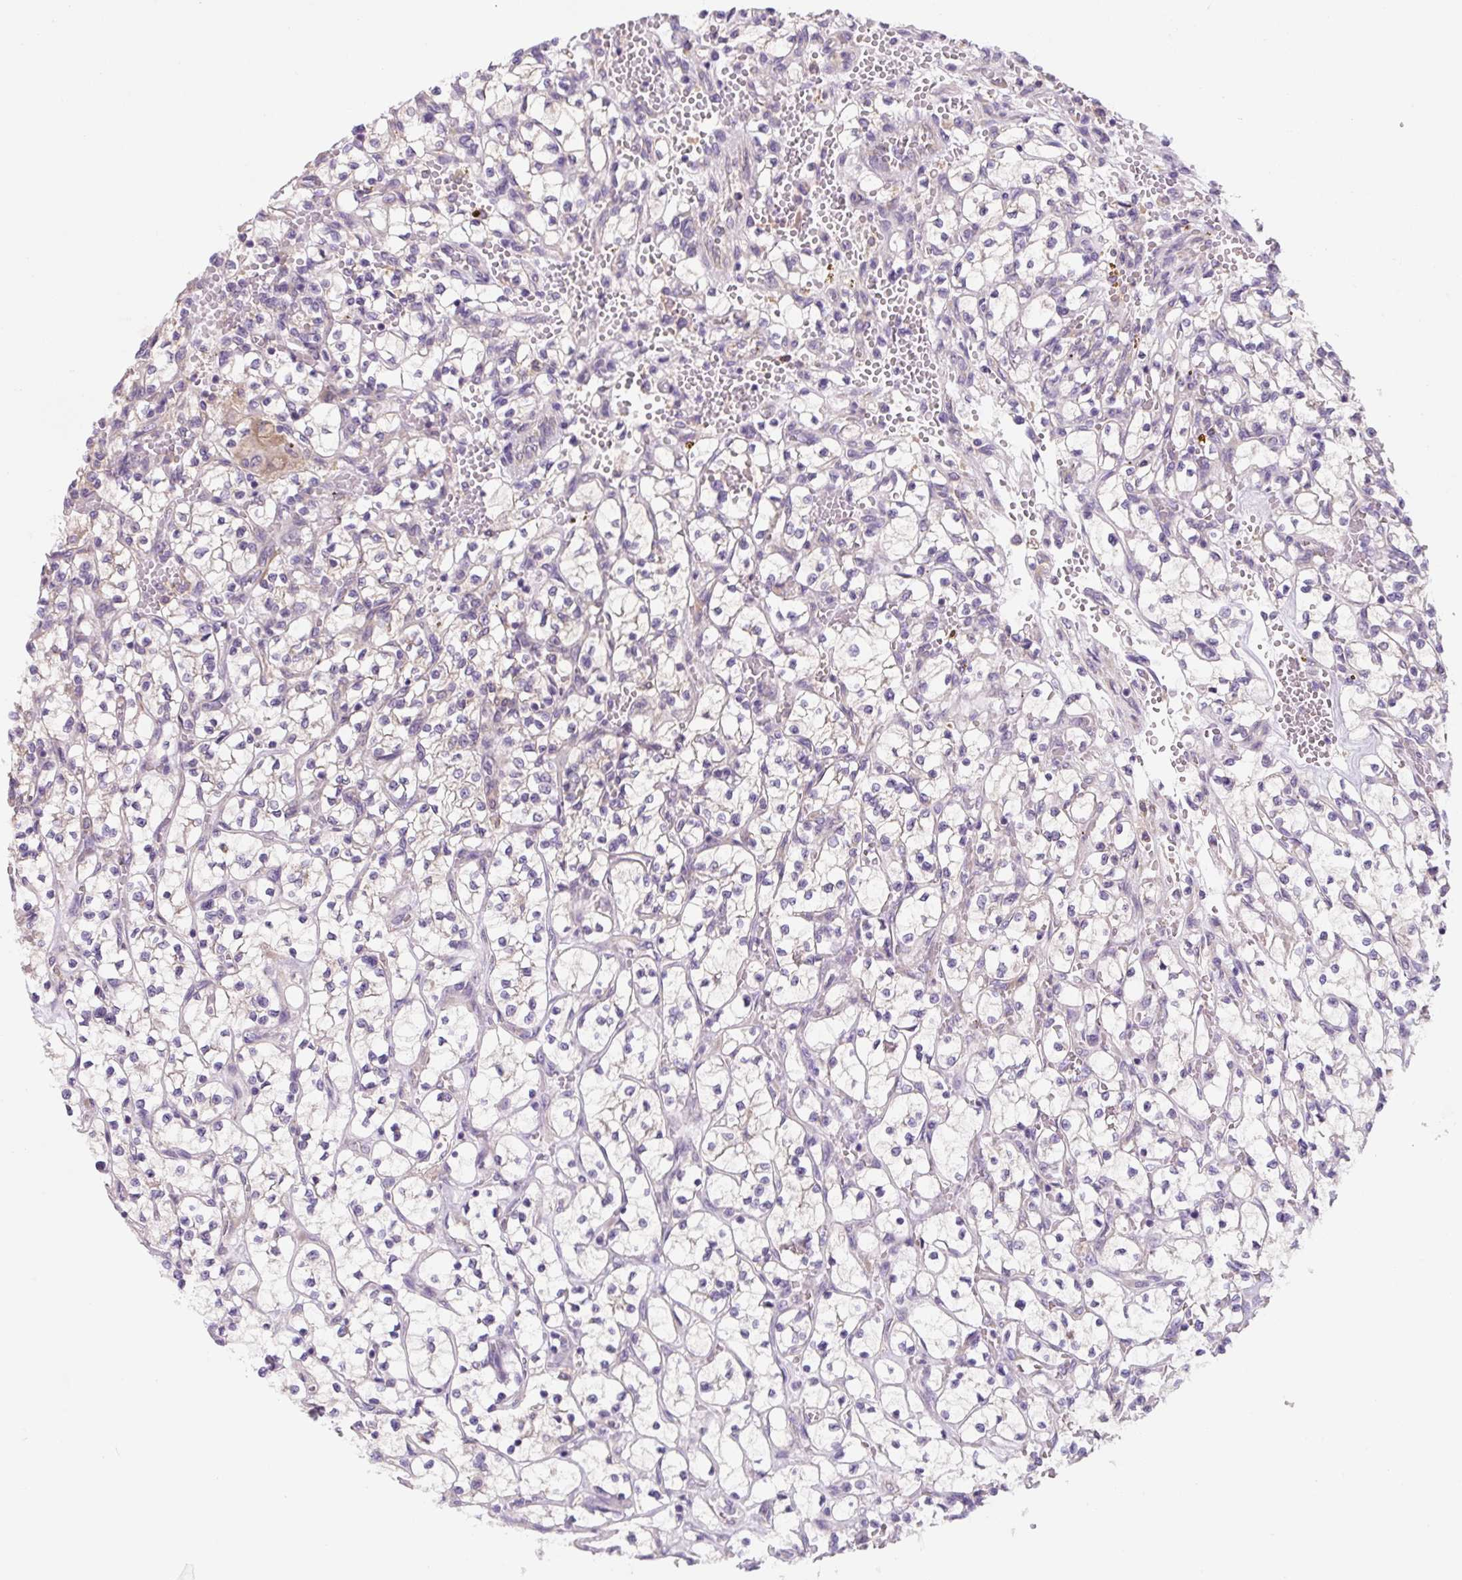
{"staining": {"intensity": "negative", "quantity": "none", "location": "none"}, "tissue": "renal cancer", "cell_type": "Tumor cells", "image_type": "cancer", "snomed": [{"axis": "morphology", "description": "Adenocarcinoma, NOS"}, {"axis": "topography", "description": "Kidney"}], "caption": "Immunohistochemical staining of human renal cancer shows no significant positivity in tumor cells. (Stains: DAB immunohistochemistry with hematoxylin counter stain, Microscopy: brightfield microscopy at high magnification).", "gene": "FZD5", "patient": {"sex": "female", "age": 64}}